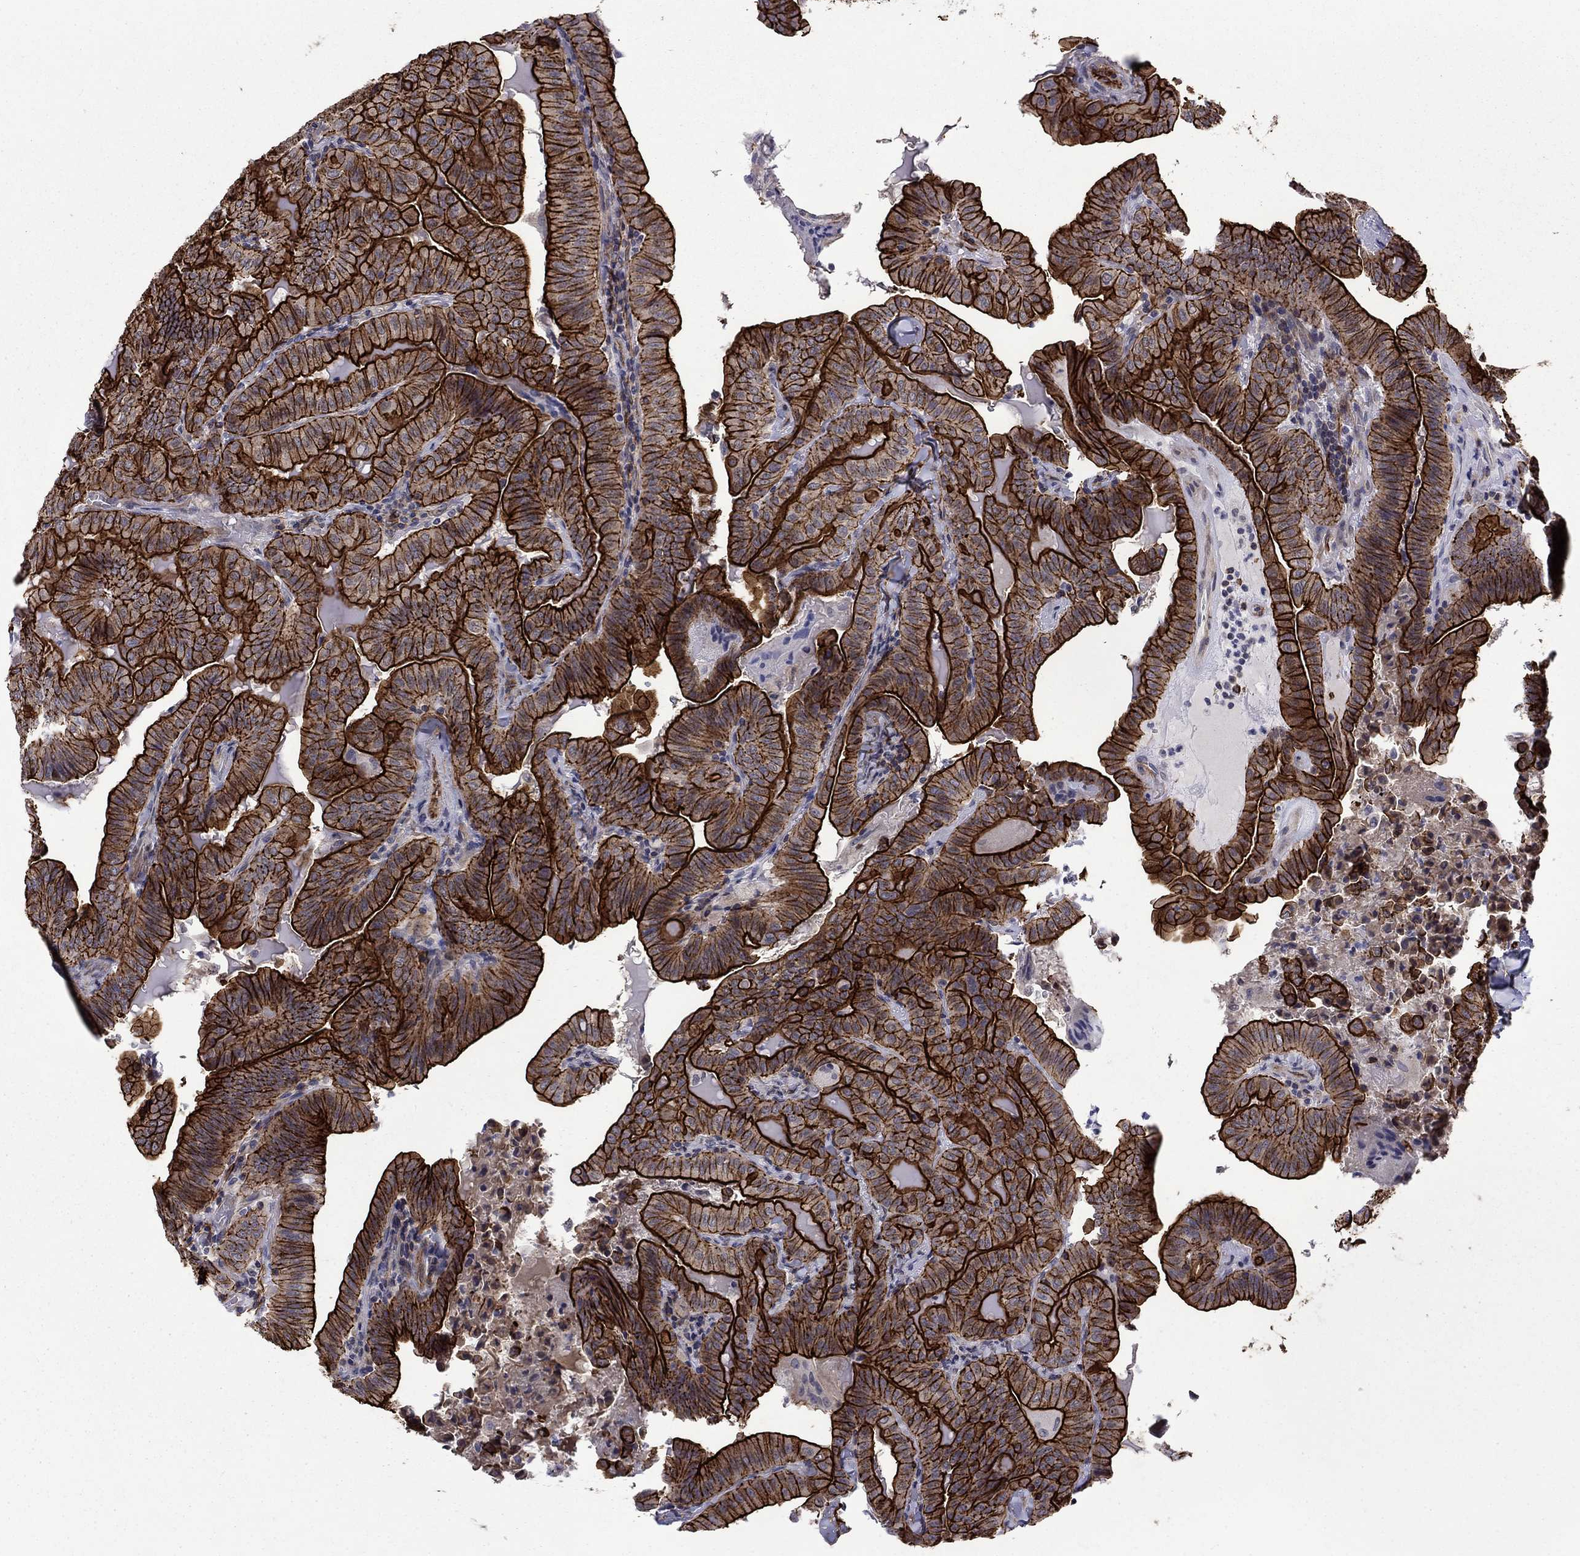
{"staining": {"intensity": "strong", "quantity": ">75%", "location": "cytoplasmic/membranous"}, "tissue": "thyroid cancer", "cell_type": "Tumor cells", "image_type": "cancer", "snomed": [{"axis": "morphology", "description": "Papillary adenocarcinoma, NOS"}, {"axis": "topography", "description": "Thyroid gland"}], "caption": "Protein staining of thyroid cancer tissue exhibits strong cytoplasmic/membranous staining in approximately >75% of tumor cells.", "gene": "LMO7", "patient": {"sex": "female", "age": 68}}